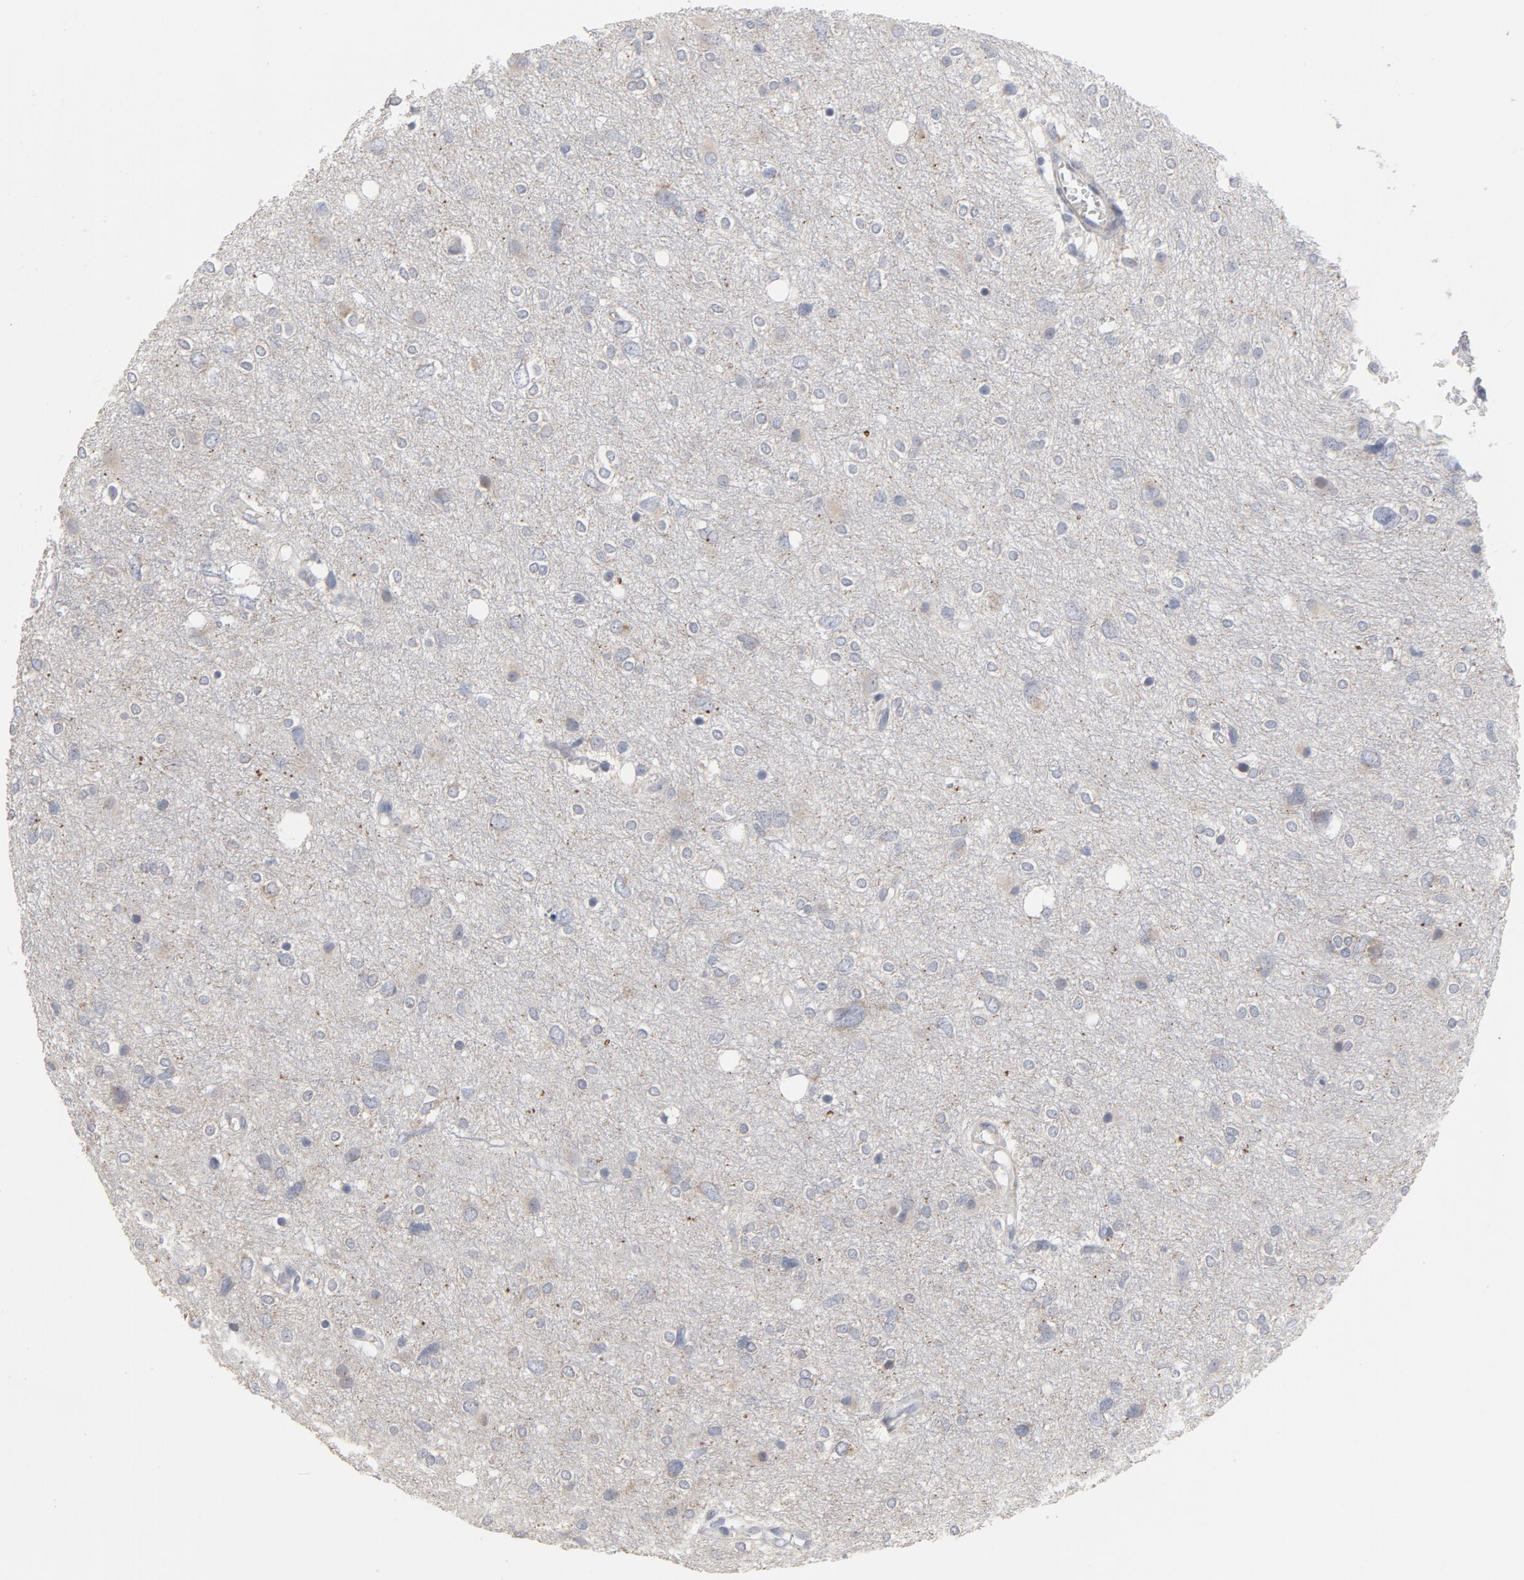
{"staining": {"intensity": "weak", "quantity": "<25%", "location": "cytoplasmic/membranous"}, "tissue": "glioma", "cell_type": "Tumor cells", "image_type": "cancer", "snomed": [{"axis": "morphology", "description": "Glioma, malignant, High grade"}, {"axis": "topography", "description": "Brain"}], "caption": "The histopathology image displays no significant expression in tumor cells of glioma.", "gene": "OXA1L", "patient": {"sex": "female", "age": 59}}